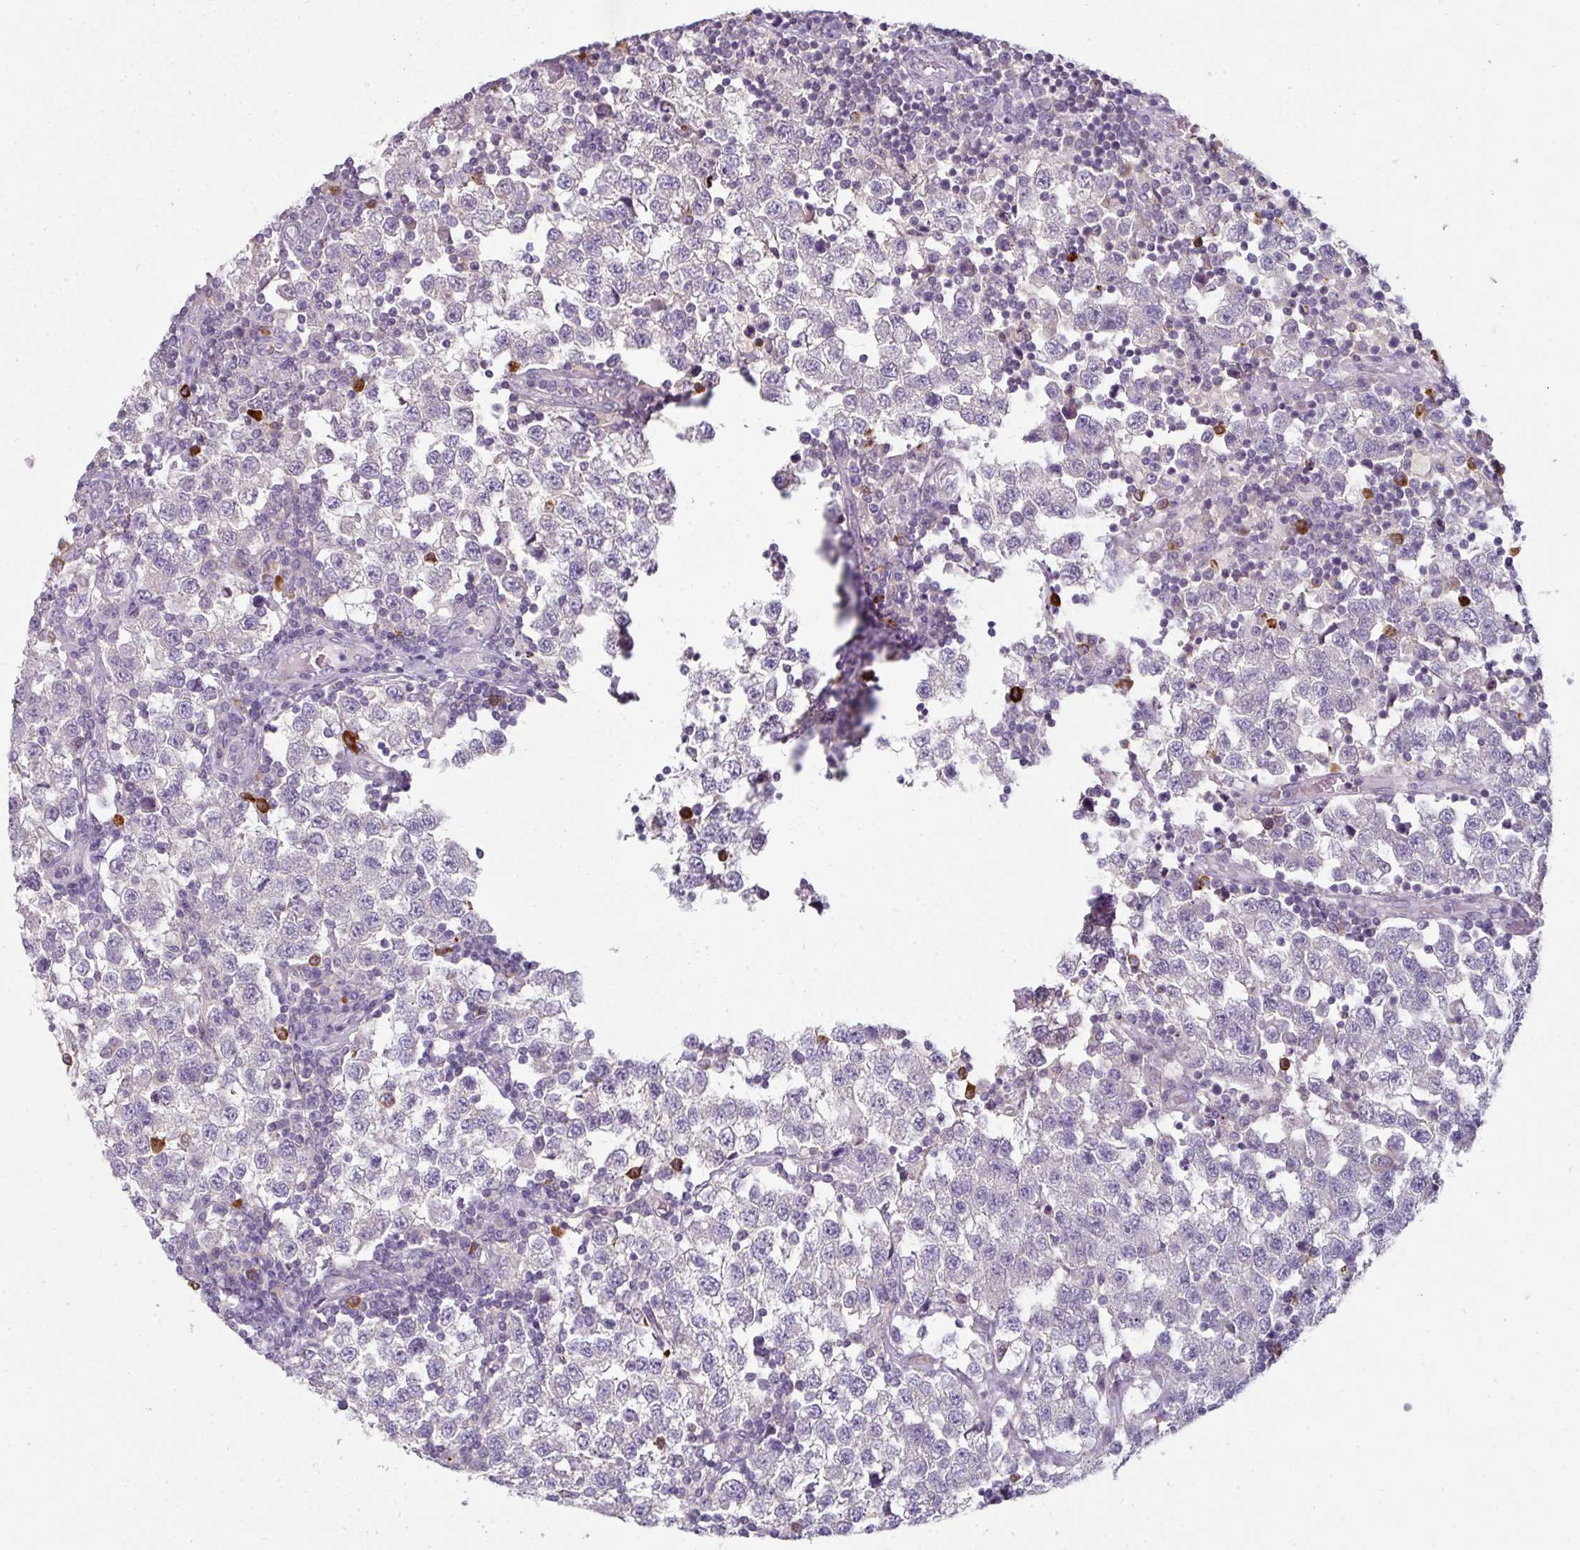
{"staining": {"intensity": "negative", "quantity": "none", "location": "none"}, "tissue": "testis cancer", "cell_type": "Tumor cells", "image_type": "cancer", "snomed": [{"axis": "morphology", "description": "Seminoma, NOS"}, {"axis": "topography", "description": "Testis"}], "caption": "Human testis cancer (seminoma) stained for a protein using immunohistochemistry (IHC) reveals no staining in tumor cells.", "gene": "FHAD1", "patient": {"sex": "male", "age": 34}}